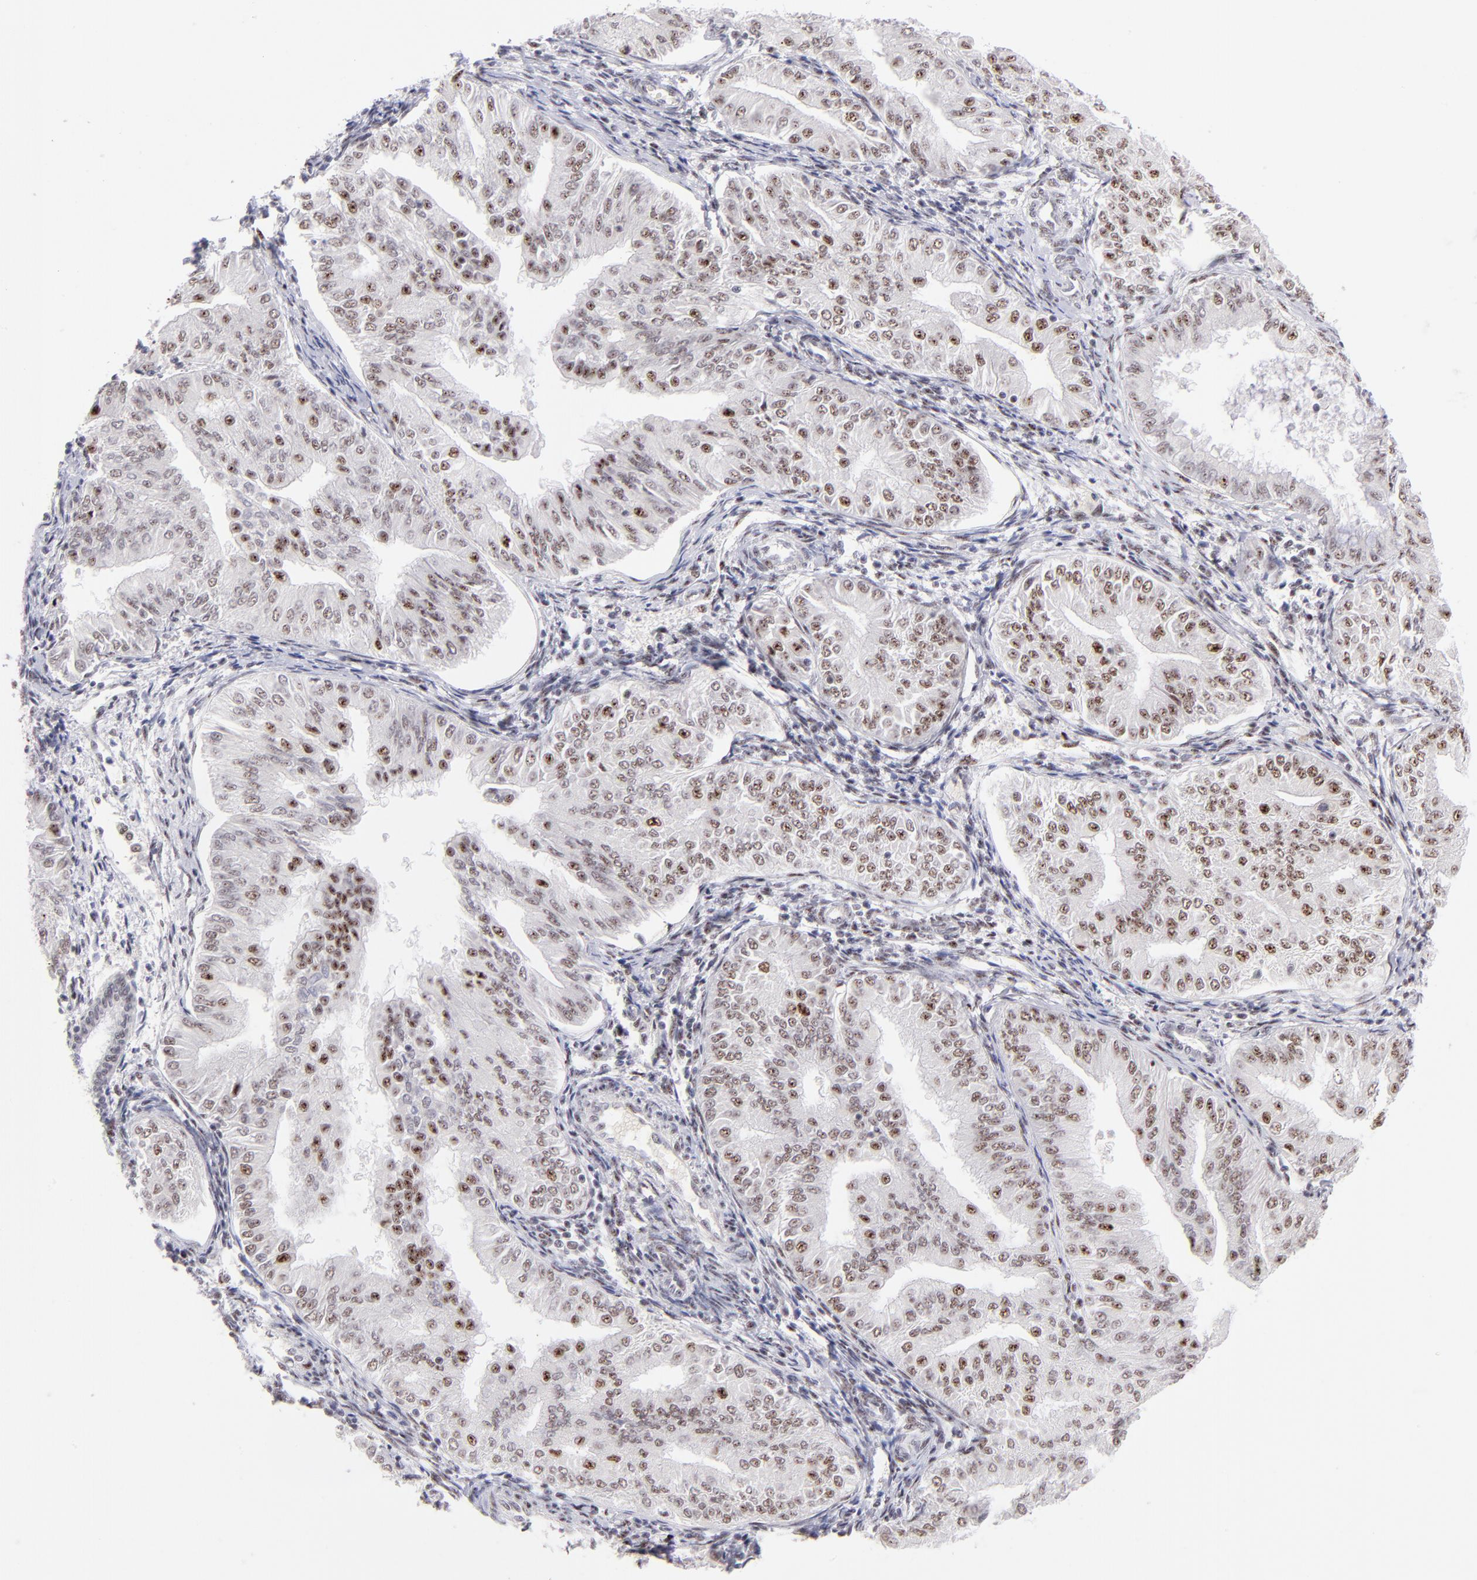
{"staining": {"intensity": "moderate", "quantity": ">75%", "location": "nuclear"}, "tissue": "endometrial cancer", "cell_type": "Tumor cells", "image_type": "cancer", "snomed": [{"axis": "morphology", "description": "Adenocarcinoma, NOS"}, {"axis": "topography", "description": "Endometrium"}], "caption": "Adenocarcinoma (endometrial) stained for a protein shows moderate nuclear positivity in tumor cells.", "gene": "CDC25C", "patient": {"sex": "female", "age": 53}}